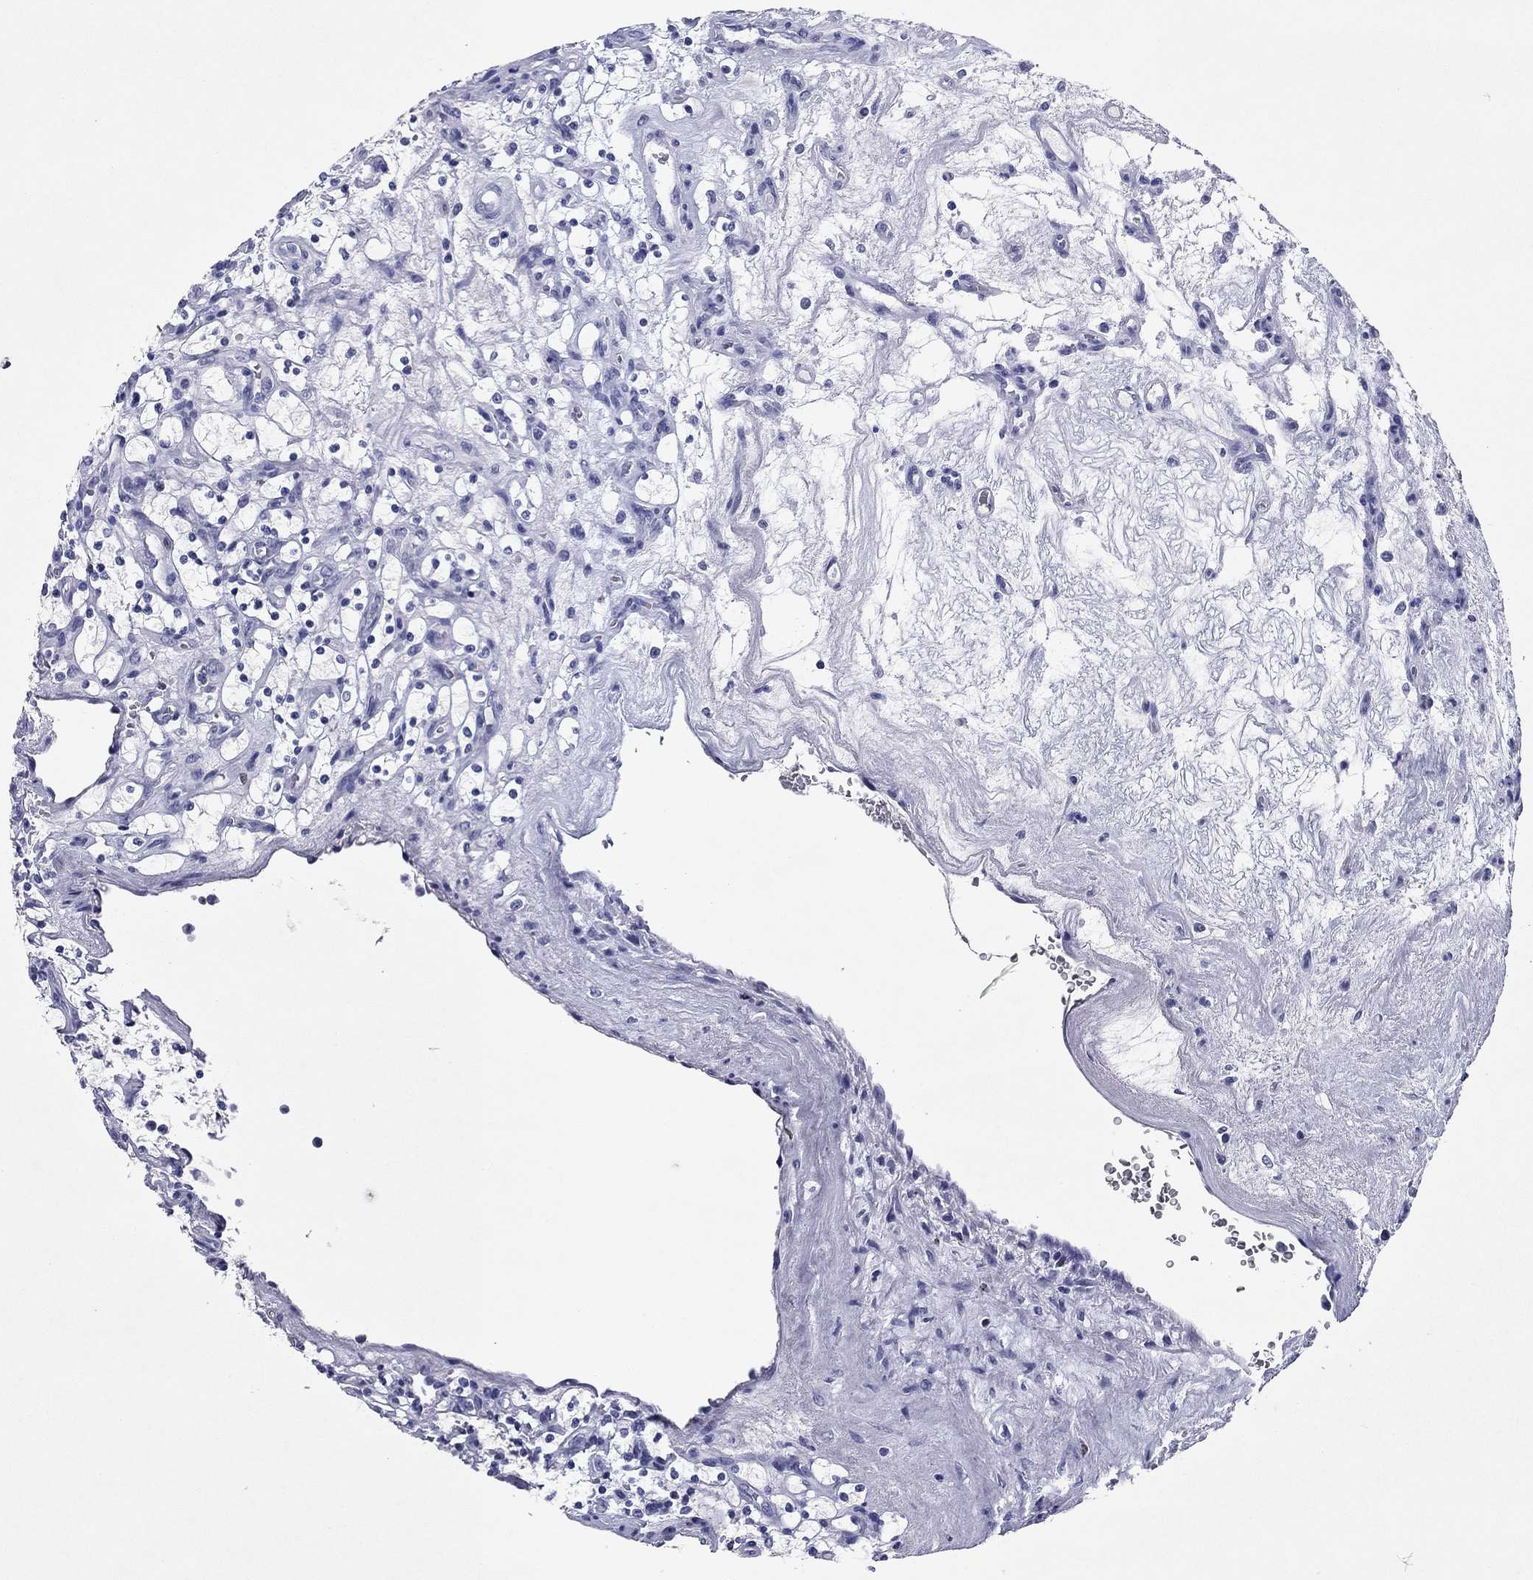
{"staining": {"intensity": "negative", "quantity": "none", "location": "none"}, "tissue": "renal cancer", "cell_type": "Tumor cells", "image_type": "cancer", "snomed": [{"axis": "morphology", "description": "Adenocarcinoma, NOS"}, {"axis": "topography", "description": "Kidney"}], "caption": "The micrograph displays no significant staining in tumor cells of renal adenocarcinoma.", "gene": "GZMK", "patient": {"sex": "female", "age": 69}}